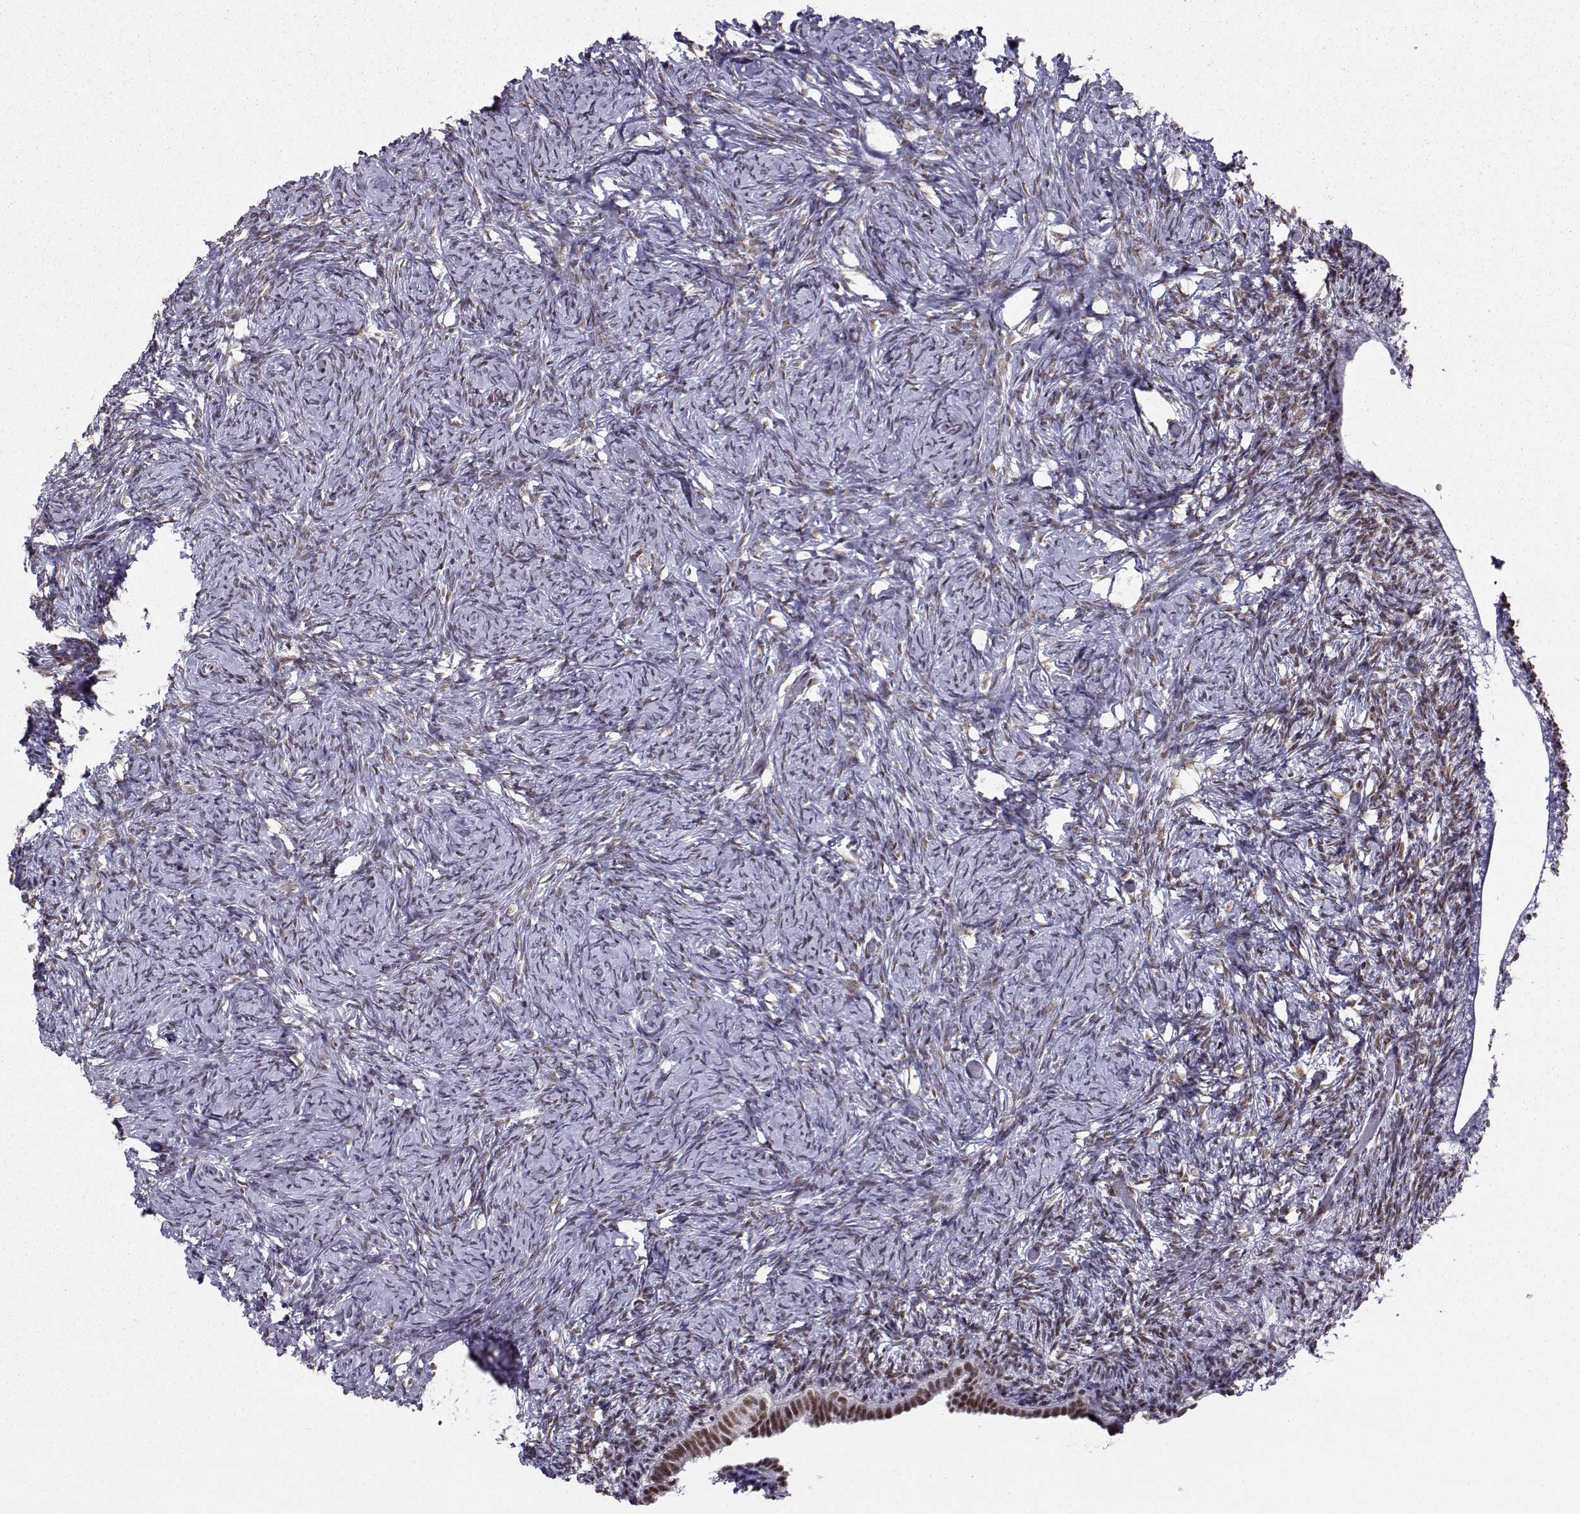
{"staining": {"intensity": "moderate", "quantity": "25%-75%", "location": "nuclear"}, "tissue": "ovary", "cell_type": "Follicle cells", "image_type": "normal", "snomed": [{"axis": "morphology", "description": "Normal tissue, NOS"}, {"axis": "topography", "description": "Ovary"}], "caption": "Benign ovary was stained to show a protein in brown. There is medium levels of moderate nuclear positivity in approximately 25%-75% of follicle cells.", "gene": "SNRPB2", "patient": {"sex": "female", "age": 39}}